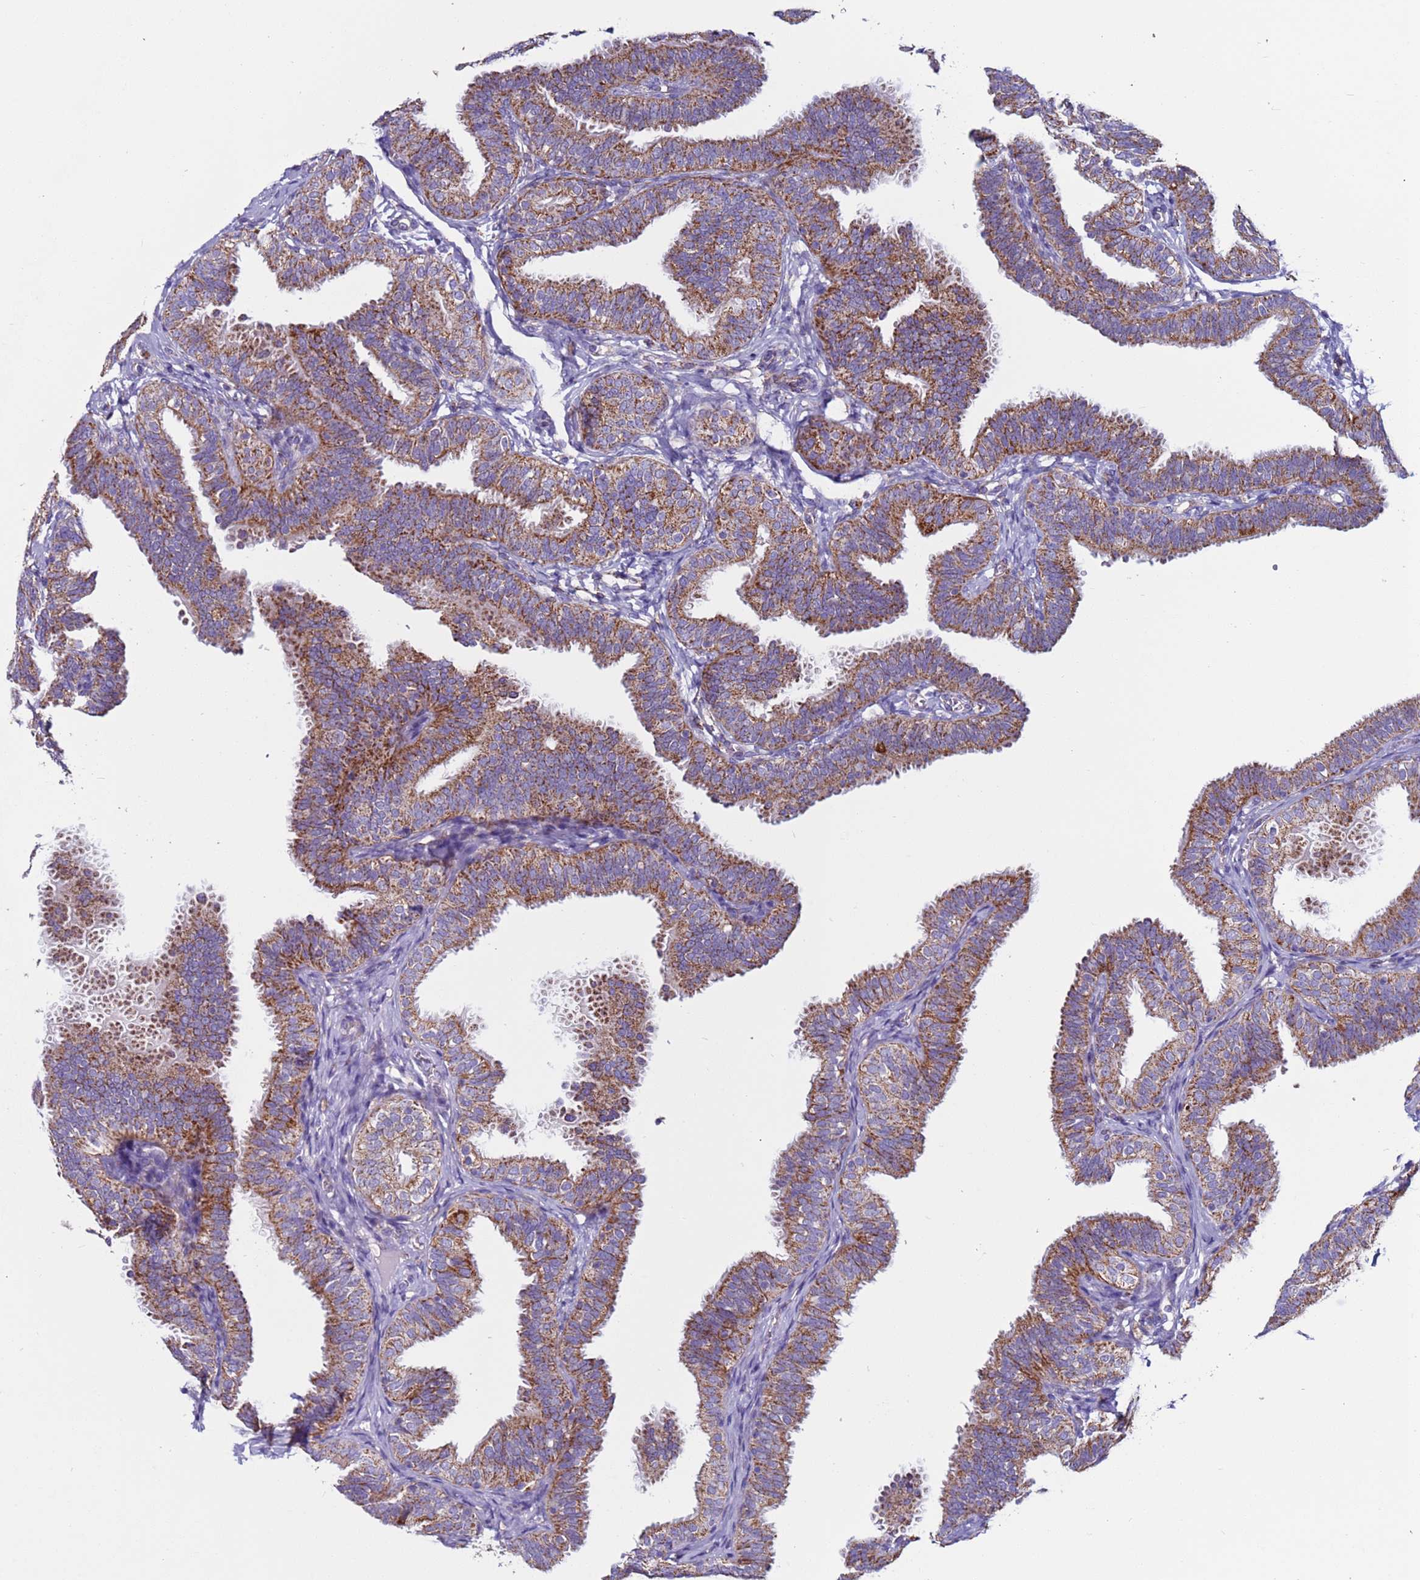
{"staining": {"intensity": "moderate", "quantity": ">75%", "location": "cytoplasmic/membranous"}, "tissue": "fallopian tube", "cell_type": "Glandular cells", "image_type": "normal", "snomed": [{"axis": "morphology", "description": "Normal tissue, NOS"}, {"axis": "topography", "description": "Fallopian tube"}], "caption": "Immunohistochemistry (IHC) micrograph of normal fallopian tube: human fallopian tube stained using immunohistochemistry demonstrates medium levels of moderate protein expression localized specifically in the cytoplasmic/membranous of glandular cells, appearing as a cytoplasmic/membranous brown color.", "gene": "ZBTB39", "patient": {"sex": "female", "age": 35}}